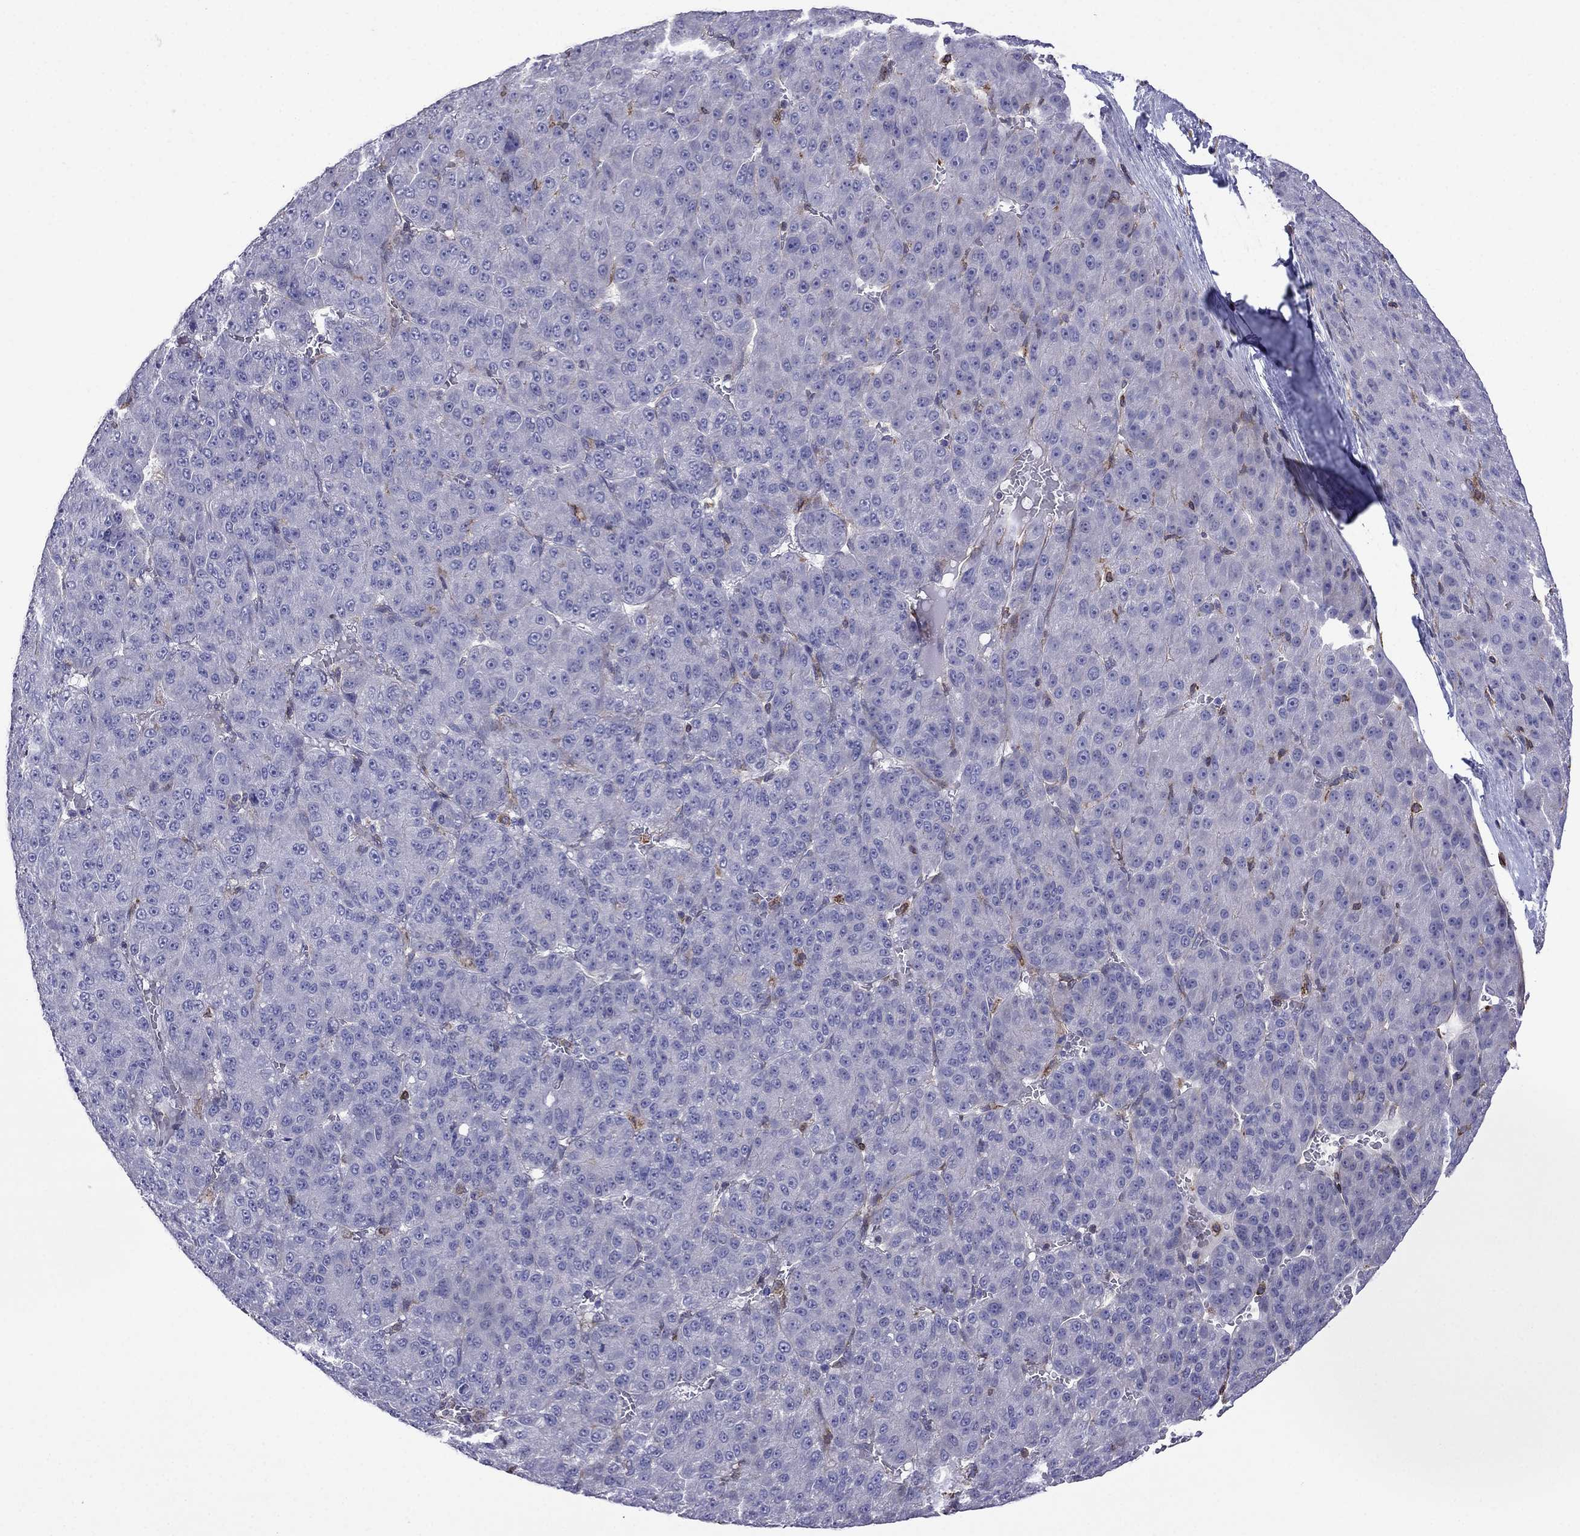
{"staining": {"intensity": "negative", "quantity": "none", "location": "none"}, "tissue": "liver cancer", "cell_type": "Tumor cells", "image_type": "cancer", "snomed": [{"axis": "morphology", "description": "Carcinoma, Hepatocellular, NOS"}, {"axis": "topography", "description": "Liver"}], "caption": "Tumor cells are negative for brown protein staining in liver hepatocellular carcinoma.", "gene": "GNAL", "patient": {"sex": "male", "age": 67}}